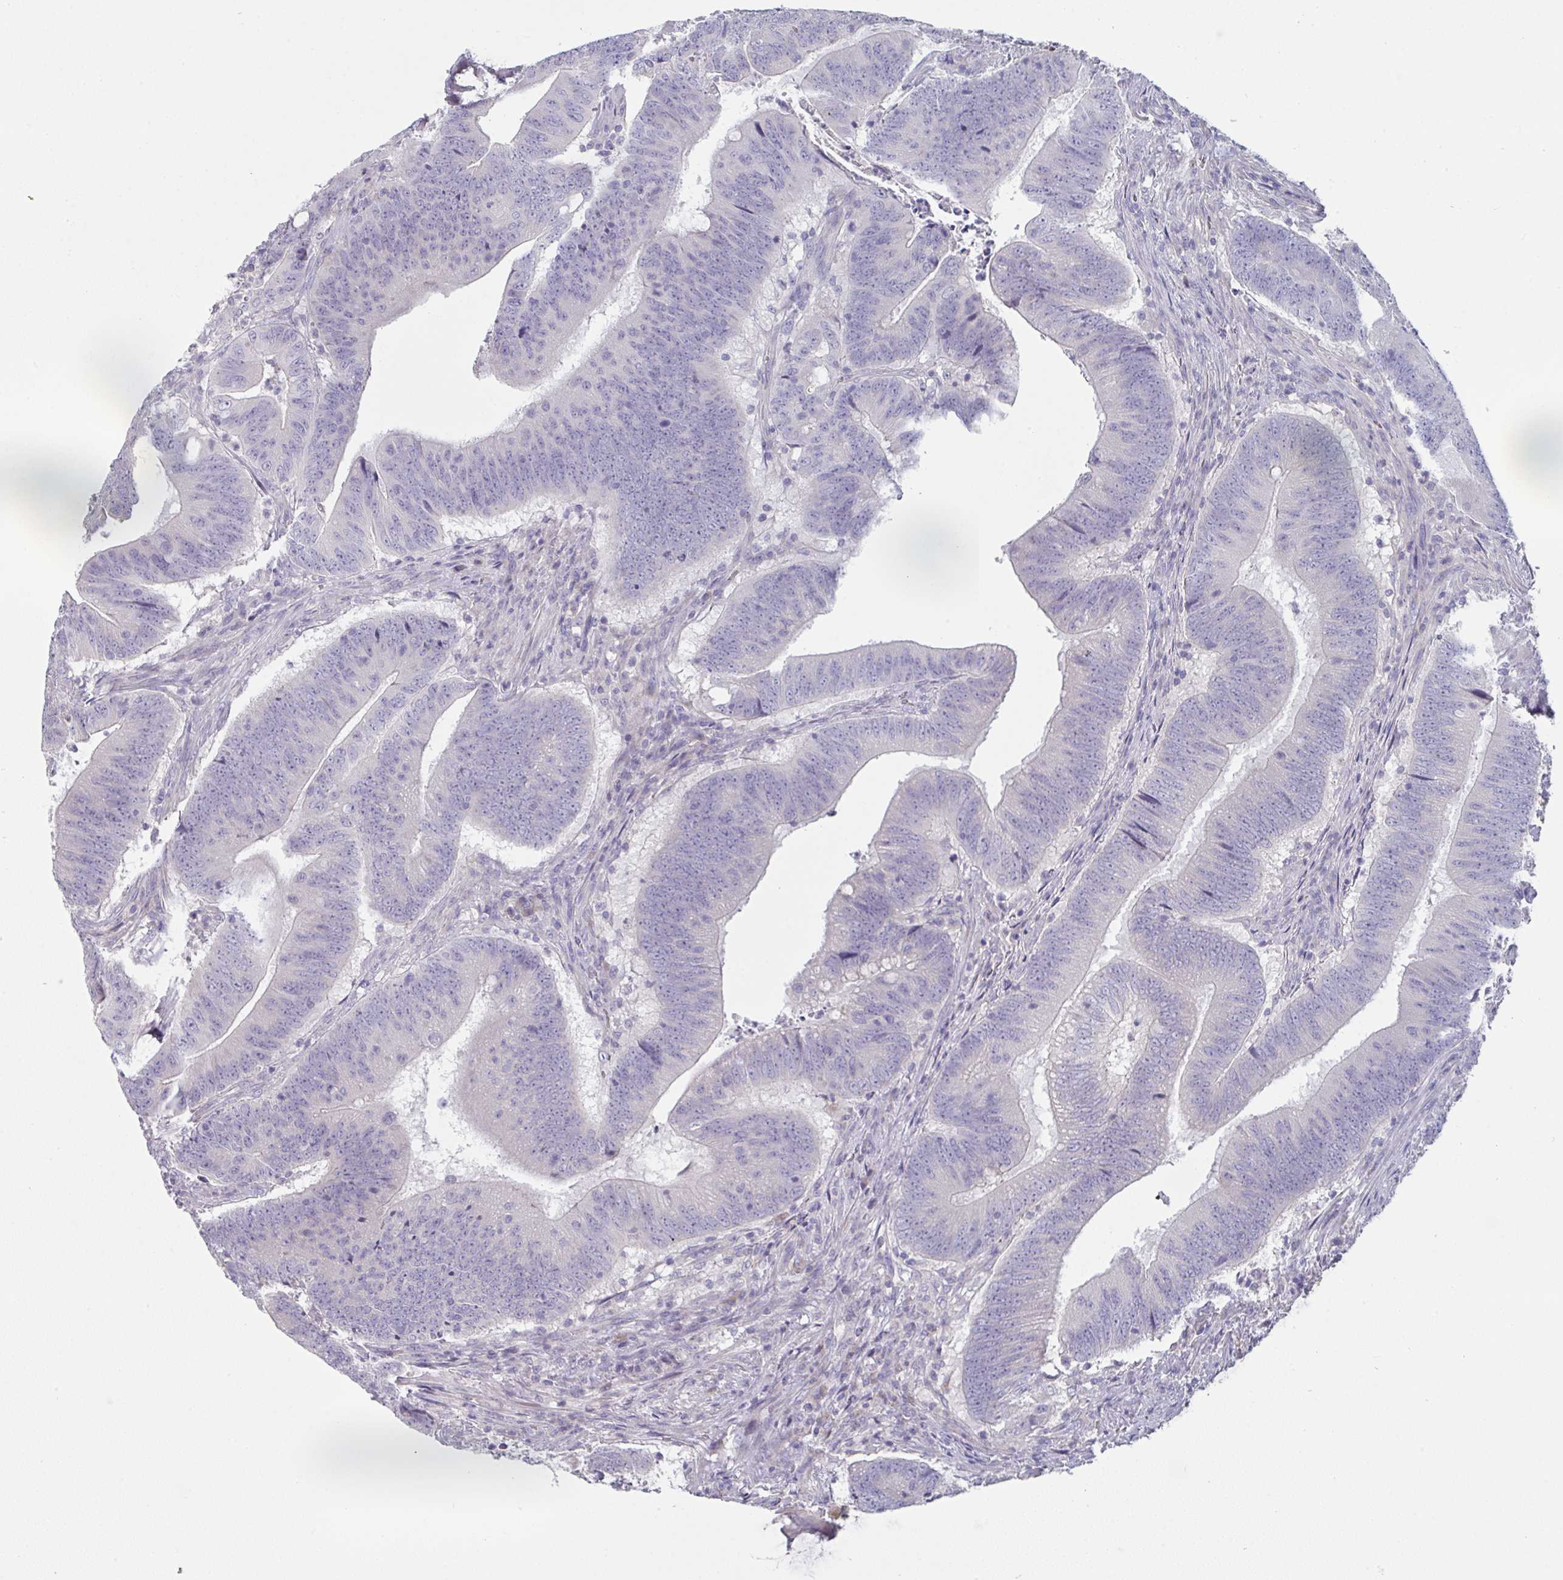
{"staining": {"intensity": "negative", "quantity": "none", "location": "none"}, "tissue": "colorectal cancer", "cell_type": "Tumor cells", "image_type": "cancer", "snomed": [{"axis": "morphology", "description": "Adenocarcinoma, NOS"}, {"axis": "topography", "description": "Colon"}], "caption": "Human adenocarcinoma (colorectal) stained for a protein using IHC displays no expression in tumor cells.", "gene": "HGFAC", "patient": {"sex": "female", "age": 87}}